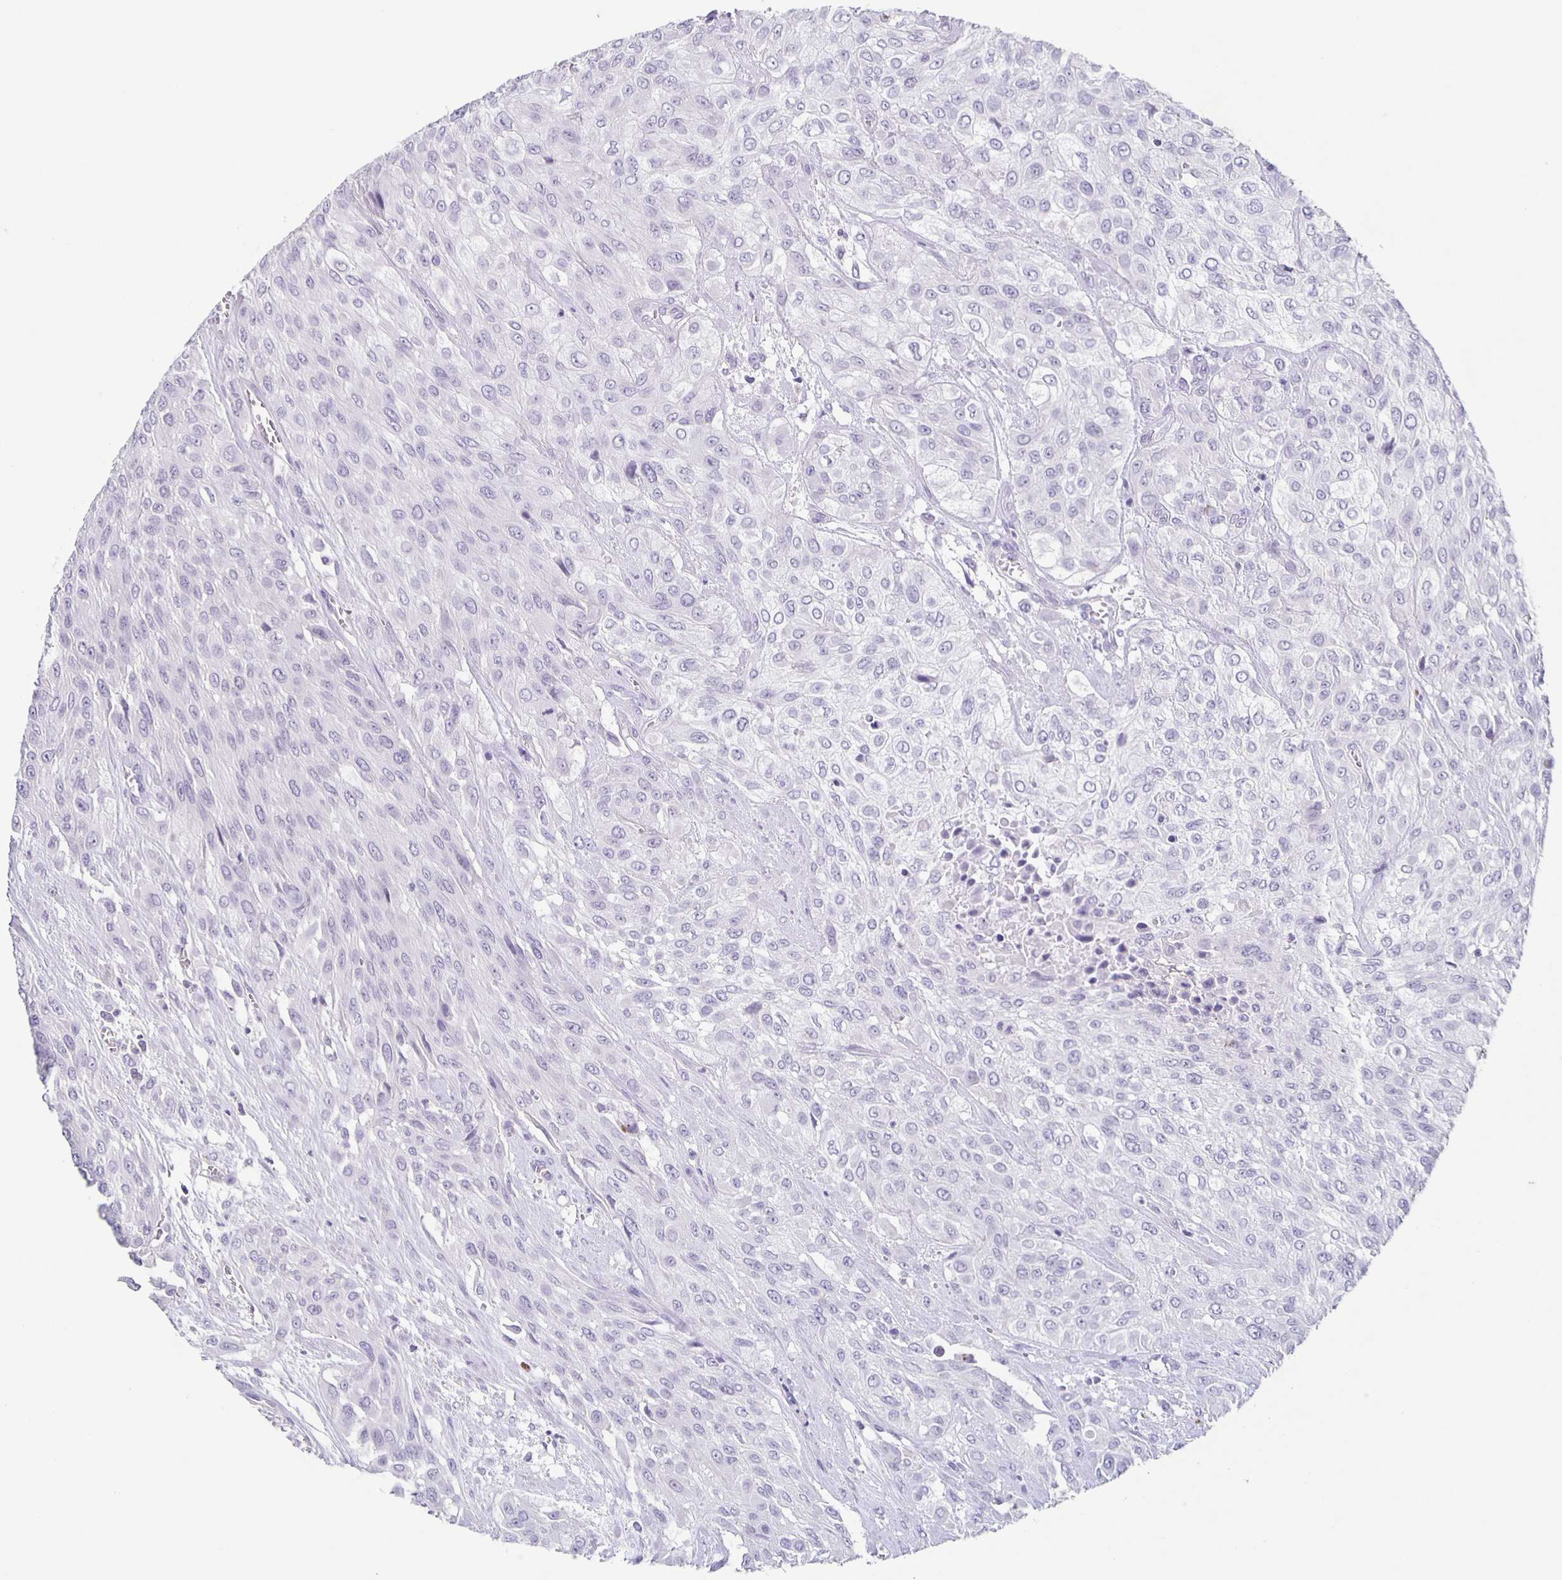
{"staining": {"intensity": "negative", "quantity": "none", "location": "none"}, "tissue": "urothelial cancer", "cell_type": "Tumor cells", "image_type": "cancer", "snomed": [{"axis": "morphology", "description": "Urothelial carcinoma, High grade"}, {"axis": "topography", "description": "Urinary bladder"}], "caption": "There is no significant expression in tumor cells of high-grade urothelial carcinoma.", "gene": "CARNS1", "patient": {"sex": "male", "age": 57}}